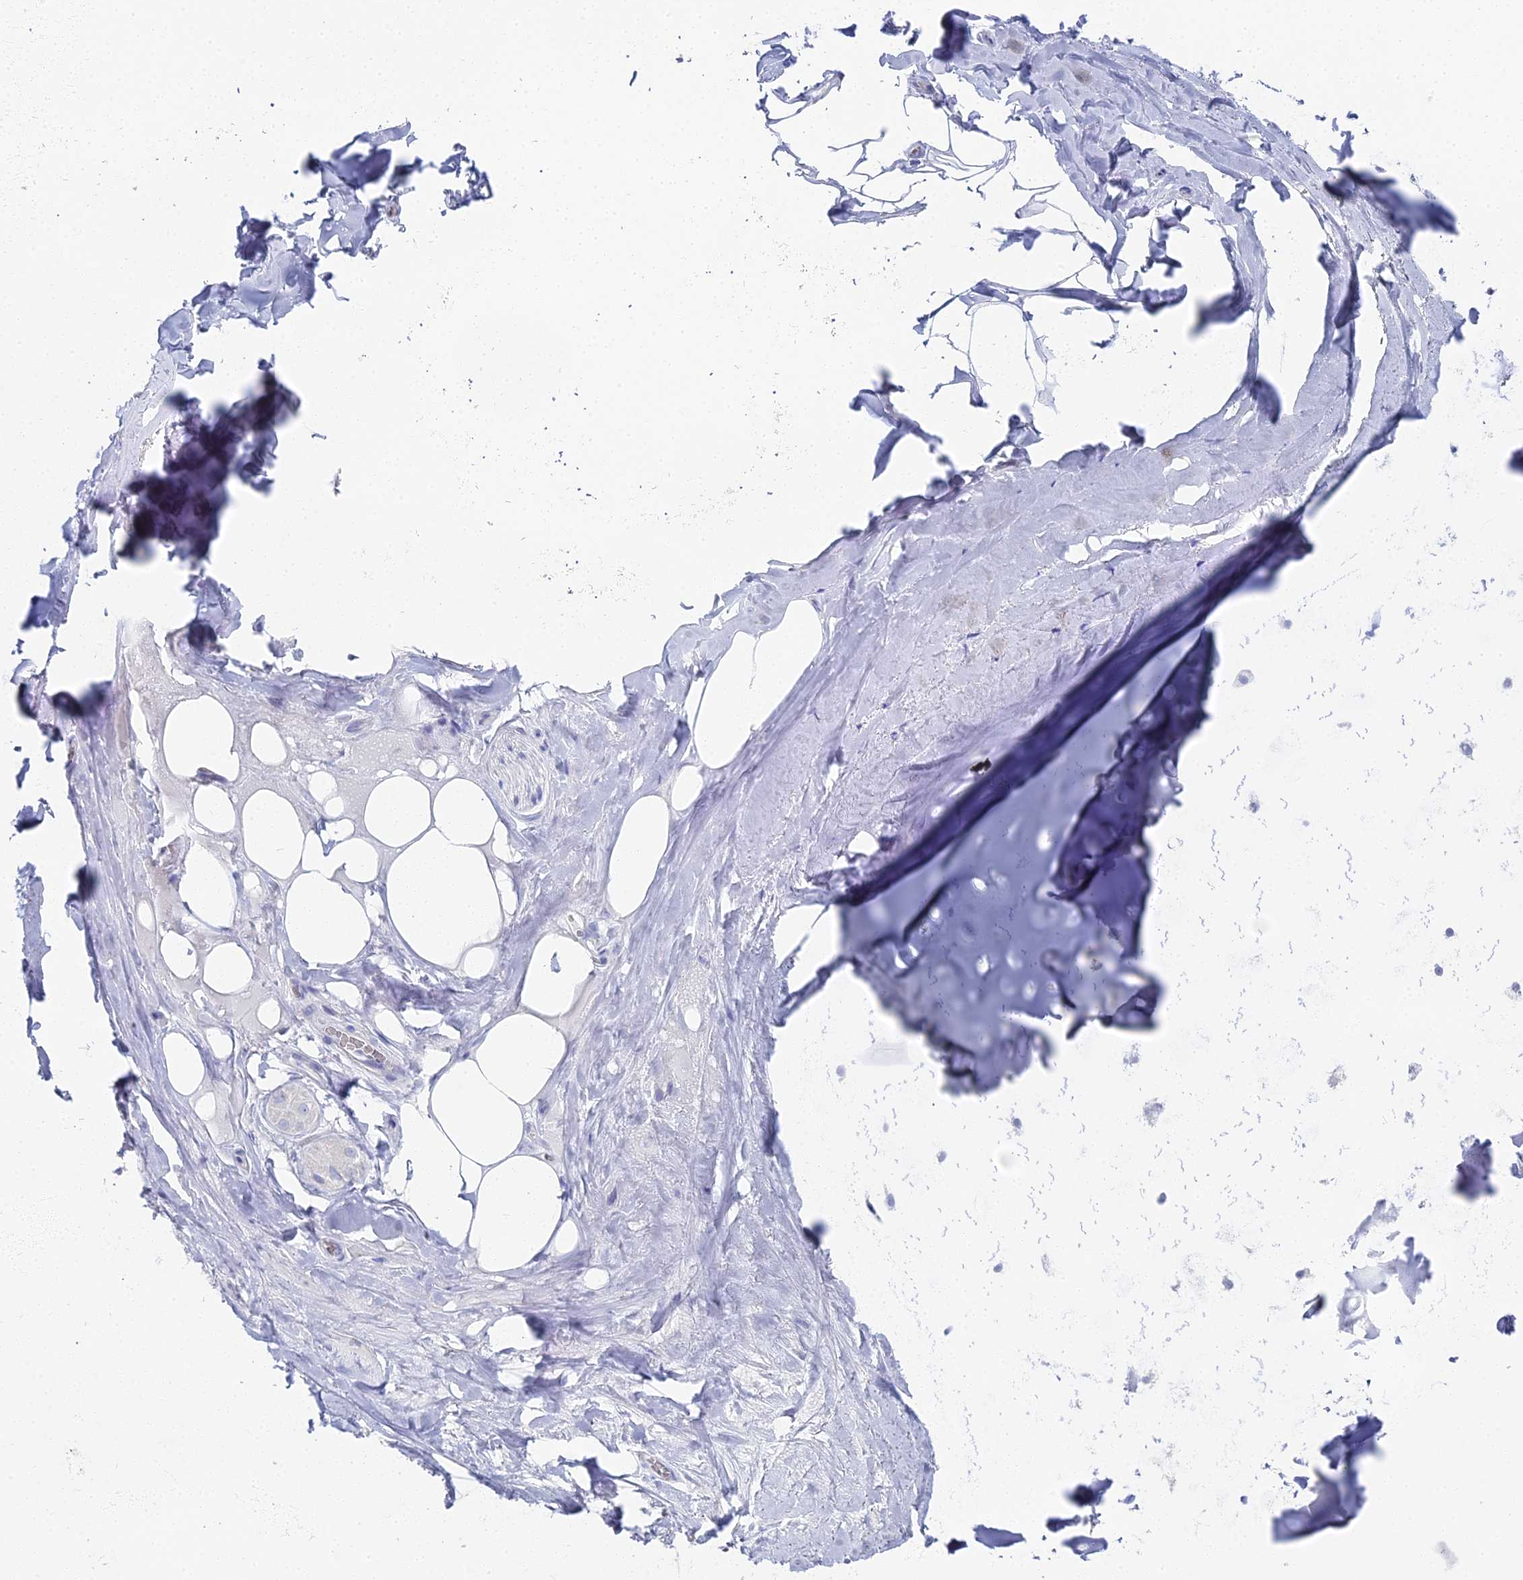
{"staining": {"intensity": "negative", "quantity": "none", "location": "none"}, "tissue": "adipose tissue", "cell_type": "Adipocytes", "image_type": "normal", "snomed": [{"axis": "morphology", "description": "Normal tissue, NOS"}, {"axis": "topography", "description": "Cartilage tissue"}], "caption": "Benign adipose tissue was stained to show a protein in brown. There is no significant expression in adipocytes. Brightfield microscopy of immunohistochemistry stained with DAB (brown) and hematoxylin (blue), captured at high magnification.", "gene": "ALPP", "patient": {"sex": "male", "age": 66}}